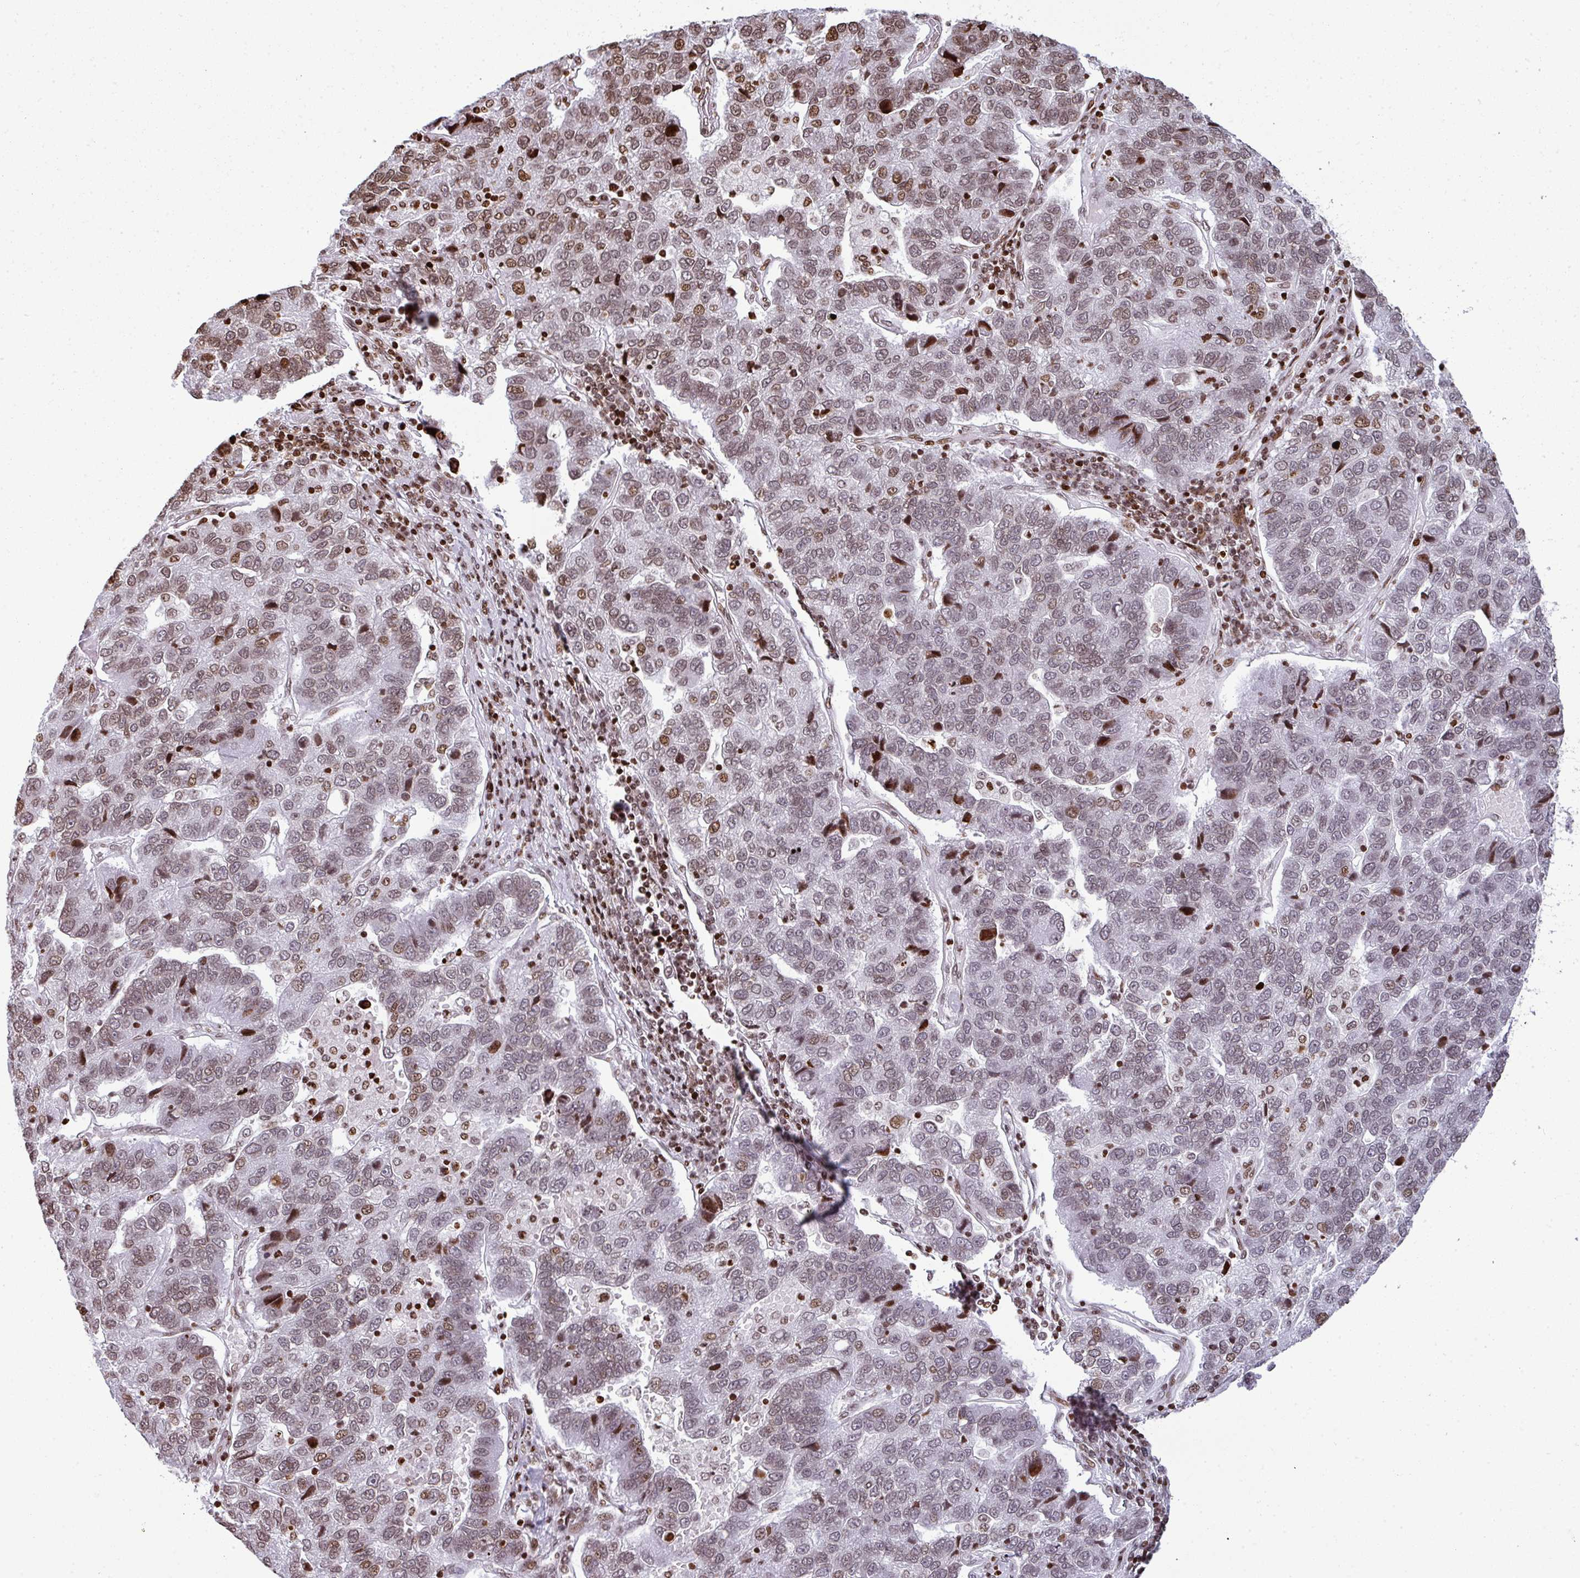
{"staining": {"intensity": "moderate", "quantity": "25%-75%", "location": "nuclear"}, "tissue": "pancreatic cancer", "cell_type": "Tumor cells", "image_type": "cancer", "snomed": [{"axis": "morphology", "description": "Adenocarcinoma, NOS"}, {"axis": "topography", "description": "Pancreas"}], "caption": "A medium amount of moderate nuclear expression is identified in approximately 25%-75% of tumor cells in adenocarcinoma (pancreatic) tissue. The protein is stained brown, and the nuclei are stained in blue (DAB (3,3'-diaminobenzidine) IHC with brightfield microscopy, high magnification).", "gene": "RASL11A", "patient": {"sex": "female", "age": 61}}